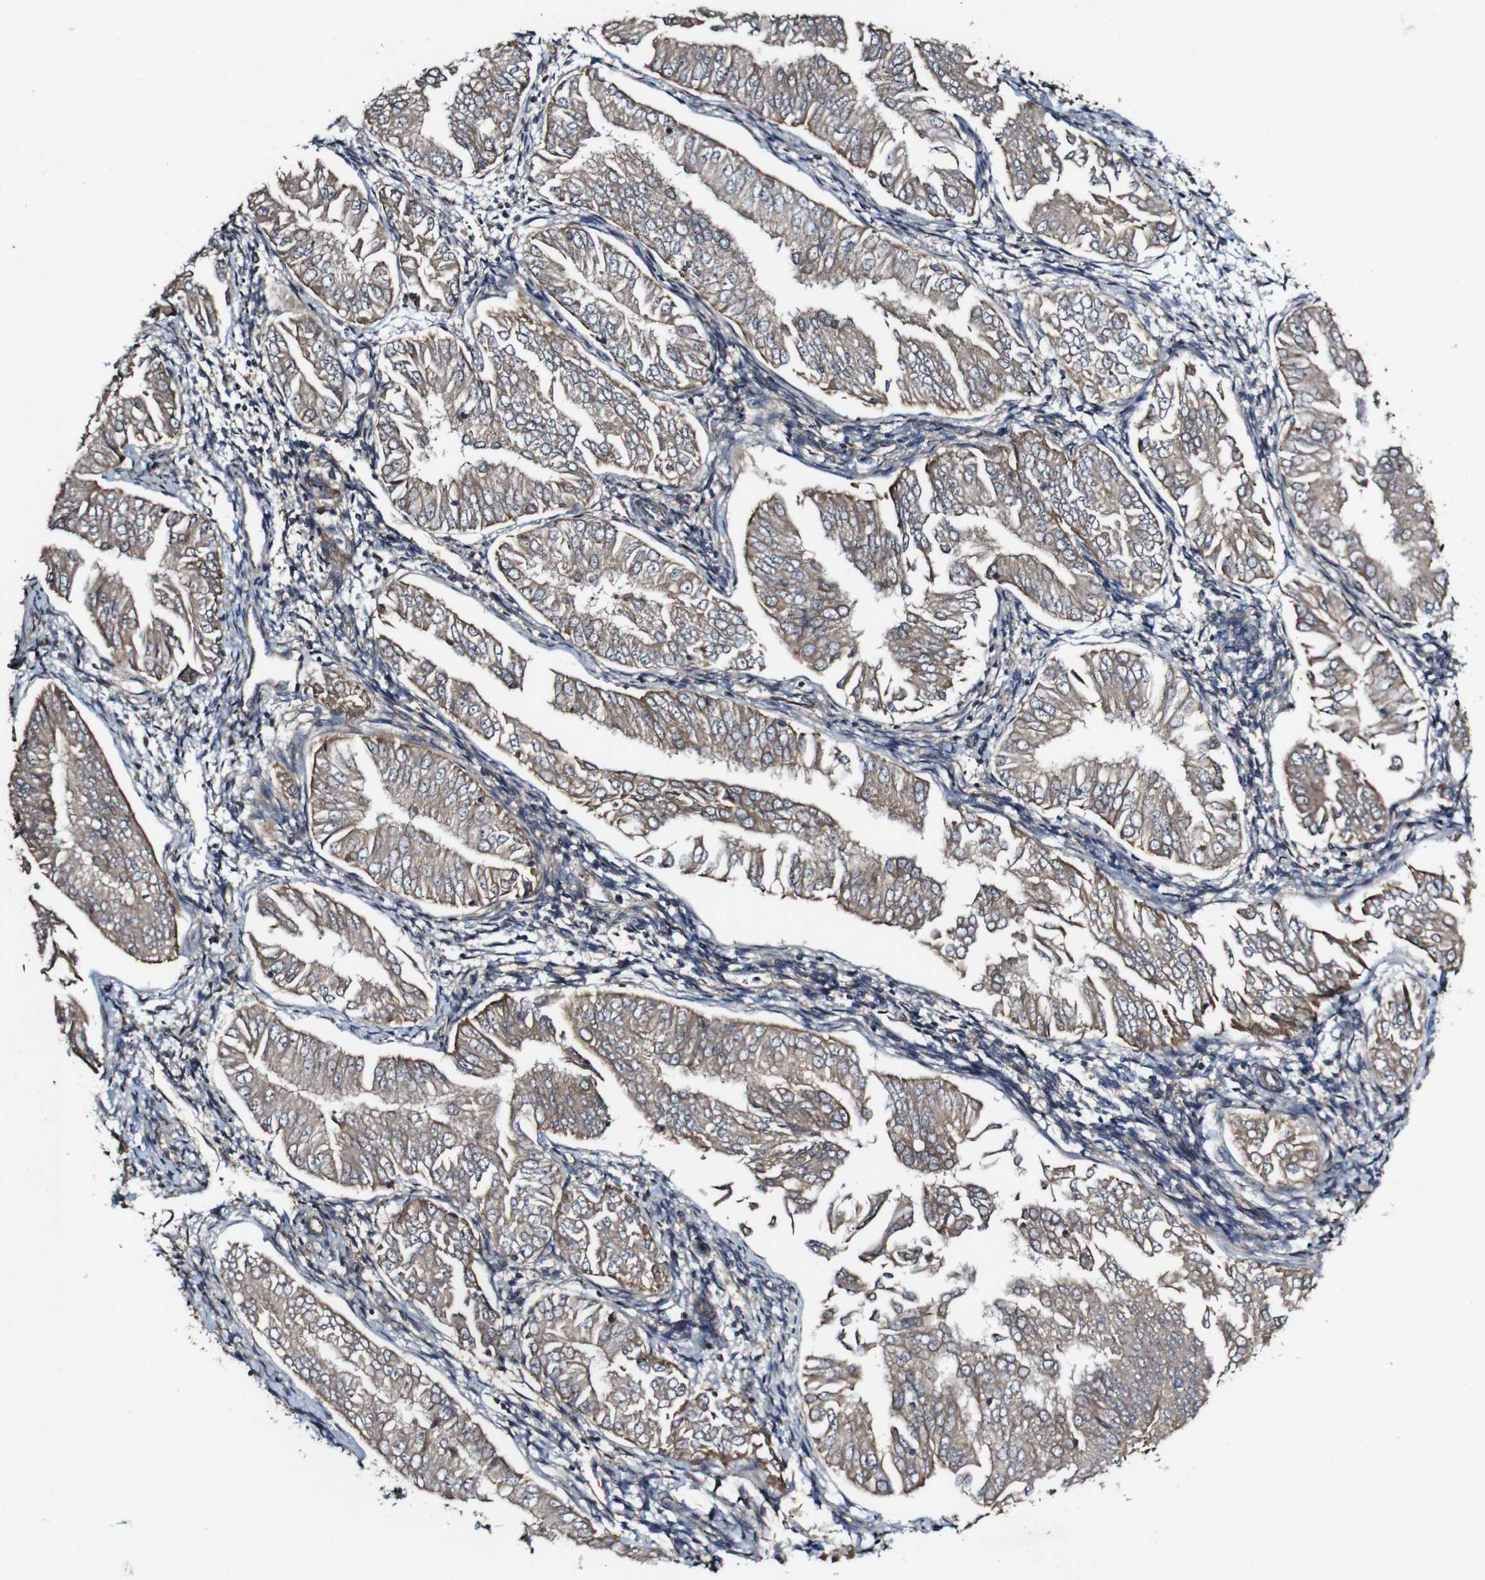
{"staining": {"intensity": "moderate", "quantity": ">75%", "location": "cytoplasmic/membranous"}, "tissue": "endometrial cancer", "cell_type": "Tumor cells", "image_type": "cancer", "snomed": [{"axis": "morphology", "description": "Adenocarcinoma, NOS"}, {"axis": "topography", "description": "Endometrium"}], "caption": "Moderate cytoplasmic/membranous staining is identified in about >75% of tumor cells in endometrial cancer.", "gene": "BTN3A3", "patient": {"sex": "female", "age": 53}}